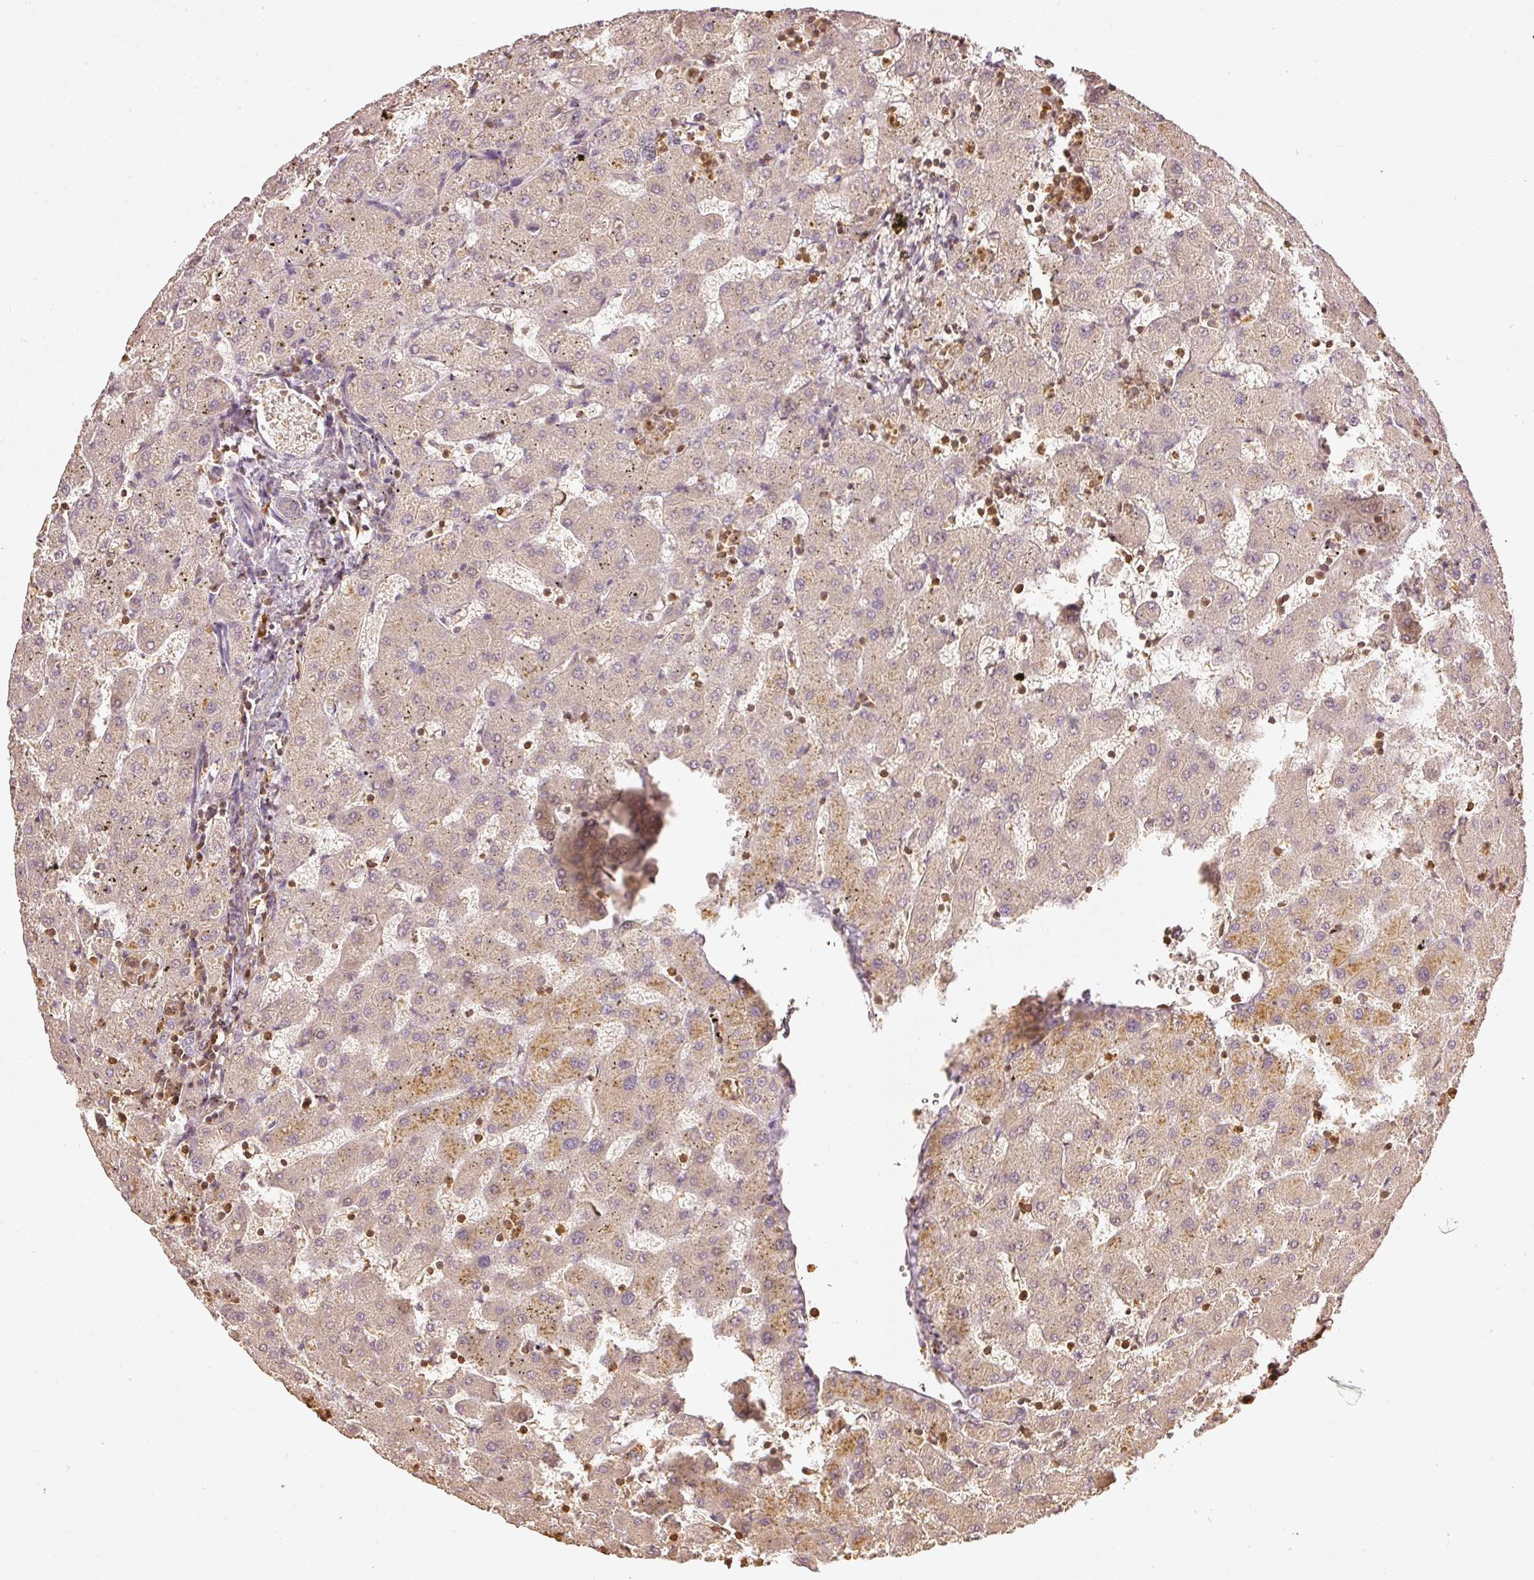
{"staining": {"intensity": "negative", "quantity": "none", "location": "none"}, "tissue": "liver", "cell_type": "Cholangiocytes", "image_type": "normal", "snomed": [{"axis": "morphology", "description": "Normal tissue, NOS"}, {"axis": "topography", "description": "Liver"}], "caption": "This is an immunohistochemistry (IHC) image of normal human liver. There is no expression in cholangiocytes.", "gene": "PFN1", "patient": {"sex": "female", "age": 63}}